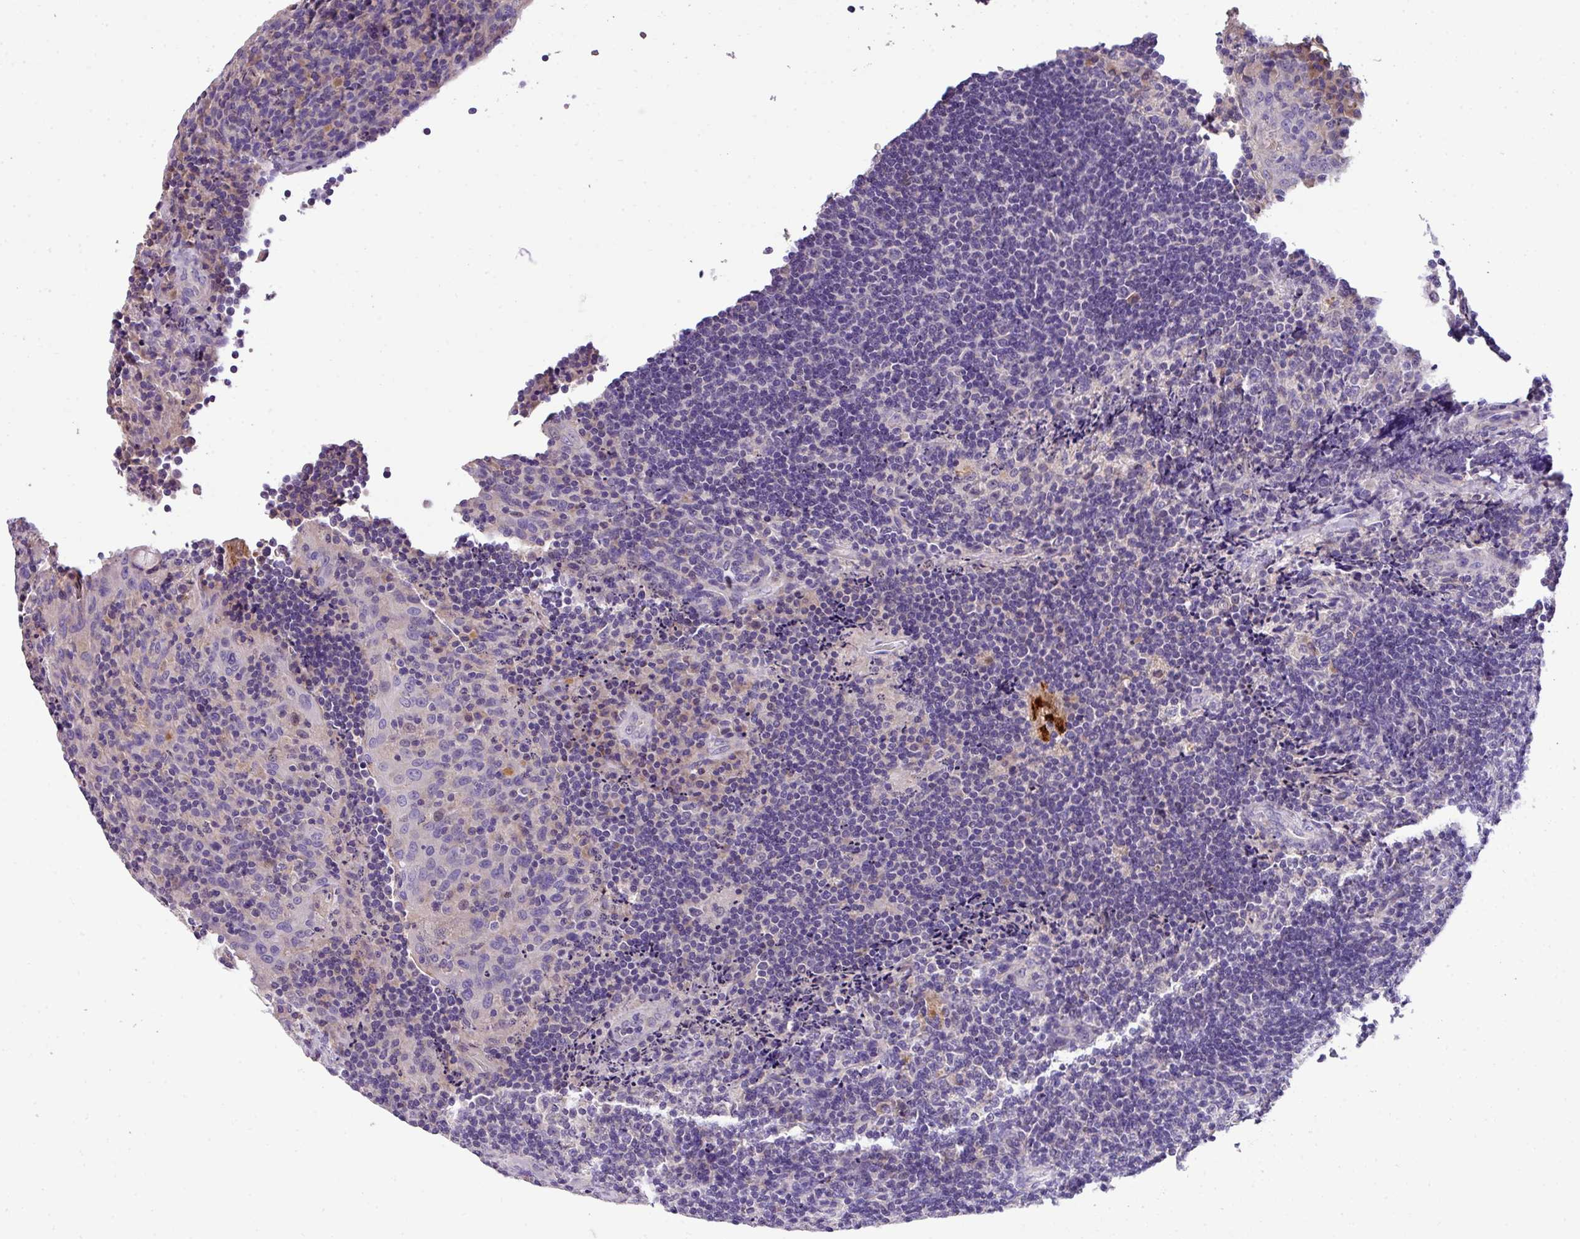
{"staining": {"intensity": "moderate", "quantity": "<25%", "location": "cytoplasmic/membranous"}, "tissue": "tonsil", "cell_type": "Germinal center cells", "image_type": "normal", "snomed": [{"axis": "morphology", "description": "Normal tissue, NOS"}, {"axis": "topography", "description": "Tonsil"}], "caption": "This photomicrograph shows IHC staining of benign human tonsil, with low moderate cytoplasmic/membranous expression in about <25% of germinal center cells.", "gene": "ANXA2R", "patient": {"sex": "male", "age": 17}}